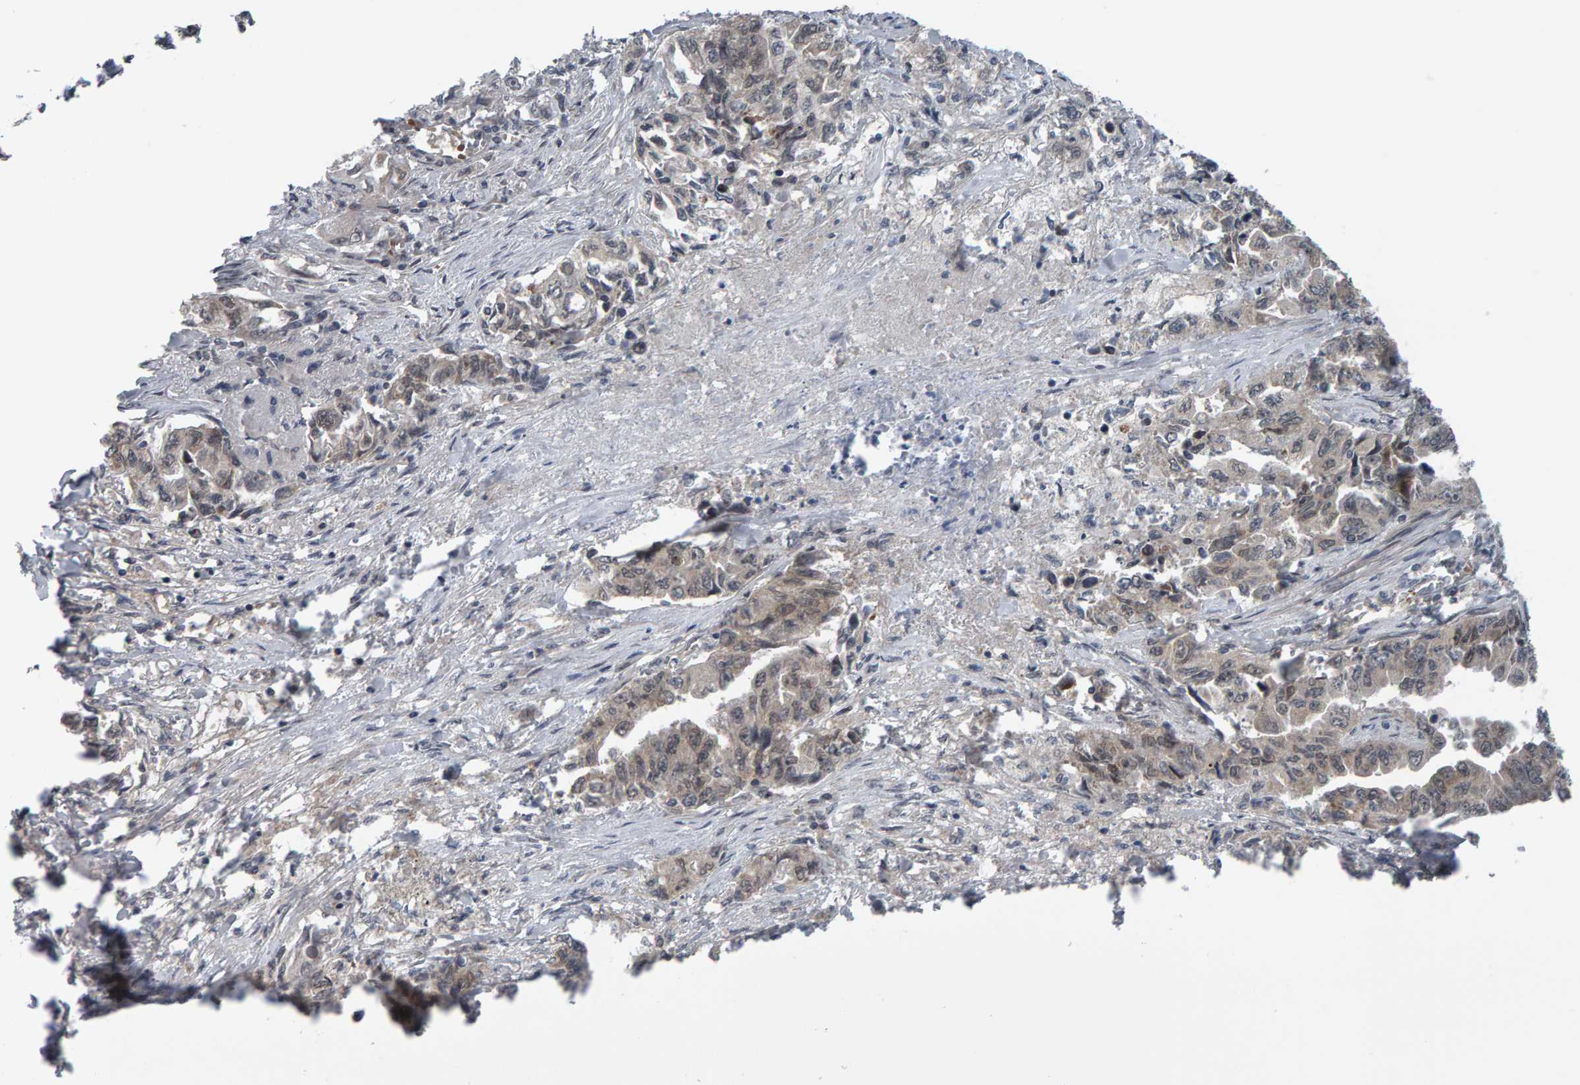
{"staining": {"intensity": "weak", "quantity": "<25%", "location": "cytoplasmic/membranous"}, "tissue": "lung cancer", "cell_type": "Tumor cells", "image_type": "cancer", "snomed": [{"axis": "morphology", "description": "Adenocarcinoma, NOS"}, {"axis": "topography", "description": "Lung"}], "caption": "Tumor cells are negative for brown protein staining in lung cancer (adenocarcinoma).", "gene": "COASY", "patient": {"sex": "female", "age": 51}}